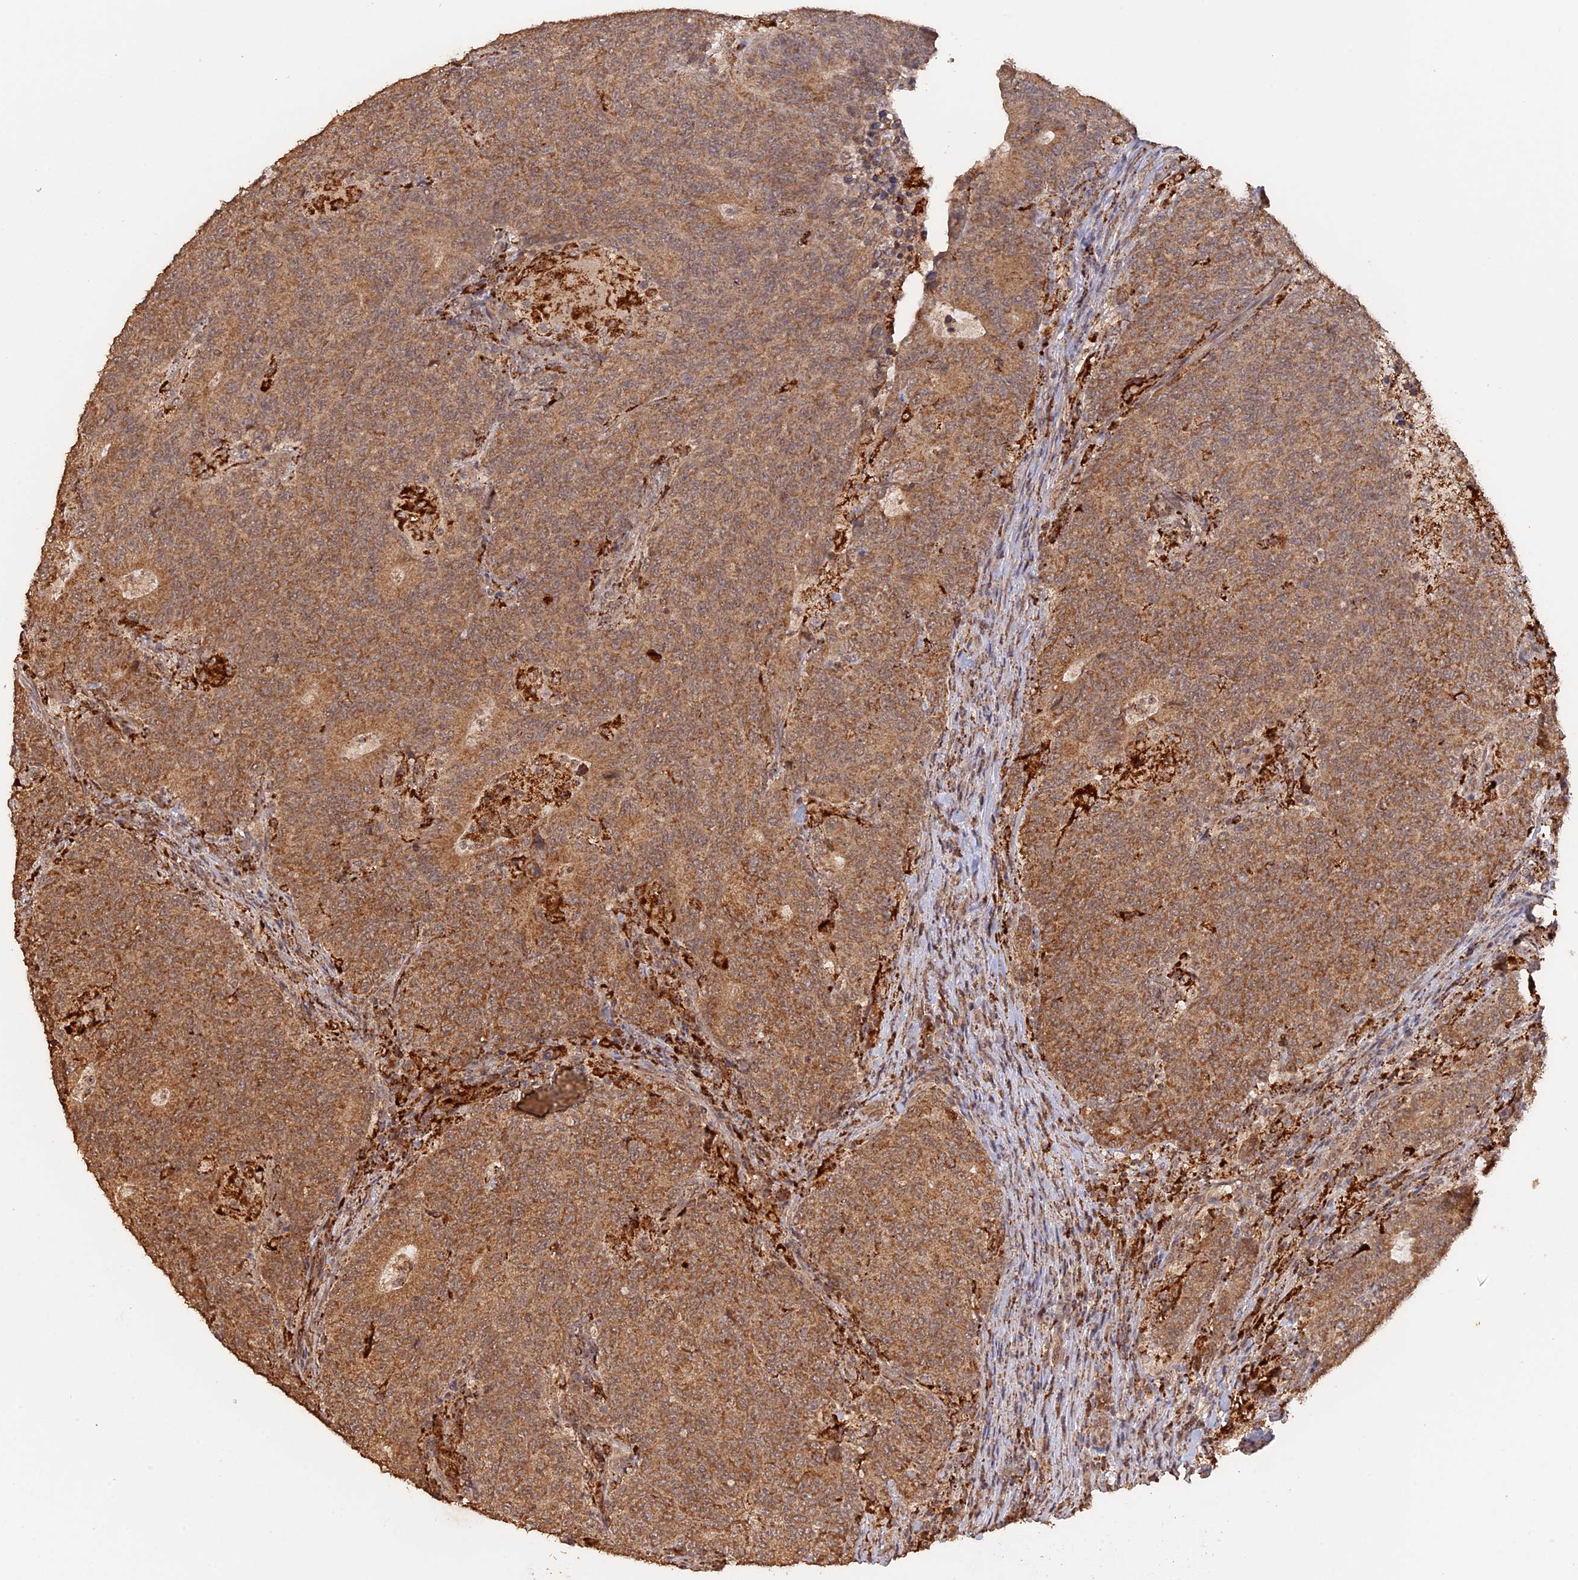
{"staining": {"intensity": "moderate", "quantity": ">75%", "location": "cytoplasmic/membranous"}, "tissue": "colorectal cancer", "cell_type": "Tumor cells", "image_type": "cancer", "snomed": [{"axis": "morphology", "description": "Adenocarcinoma, NOS"}, {"axis": "topography", "description": "Colon"}], "caption": "This is a micrograph of immunohistochemistry (IHC) staining of adenocarcinoma (colorectal), which shows moderate positivity in the cytoplasmic/membranous of tumor cells.", "gene": "FAM210B", "patient": {"sex": "female", "age": 75}}